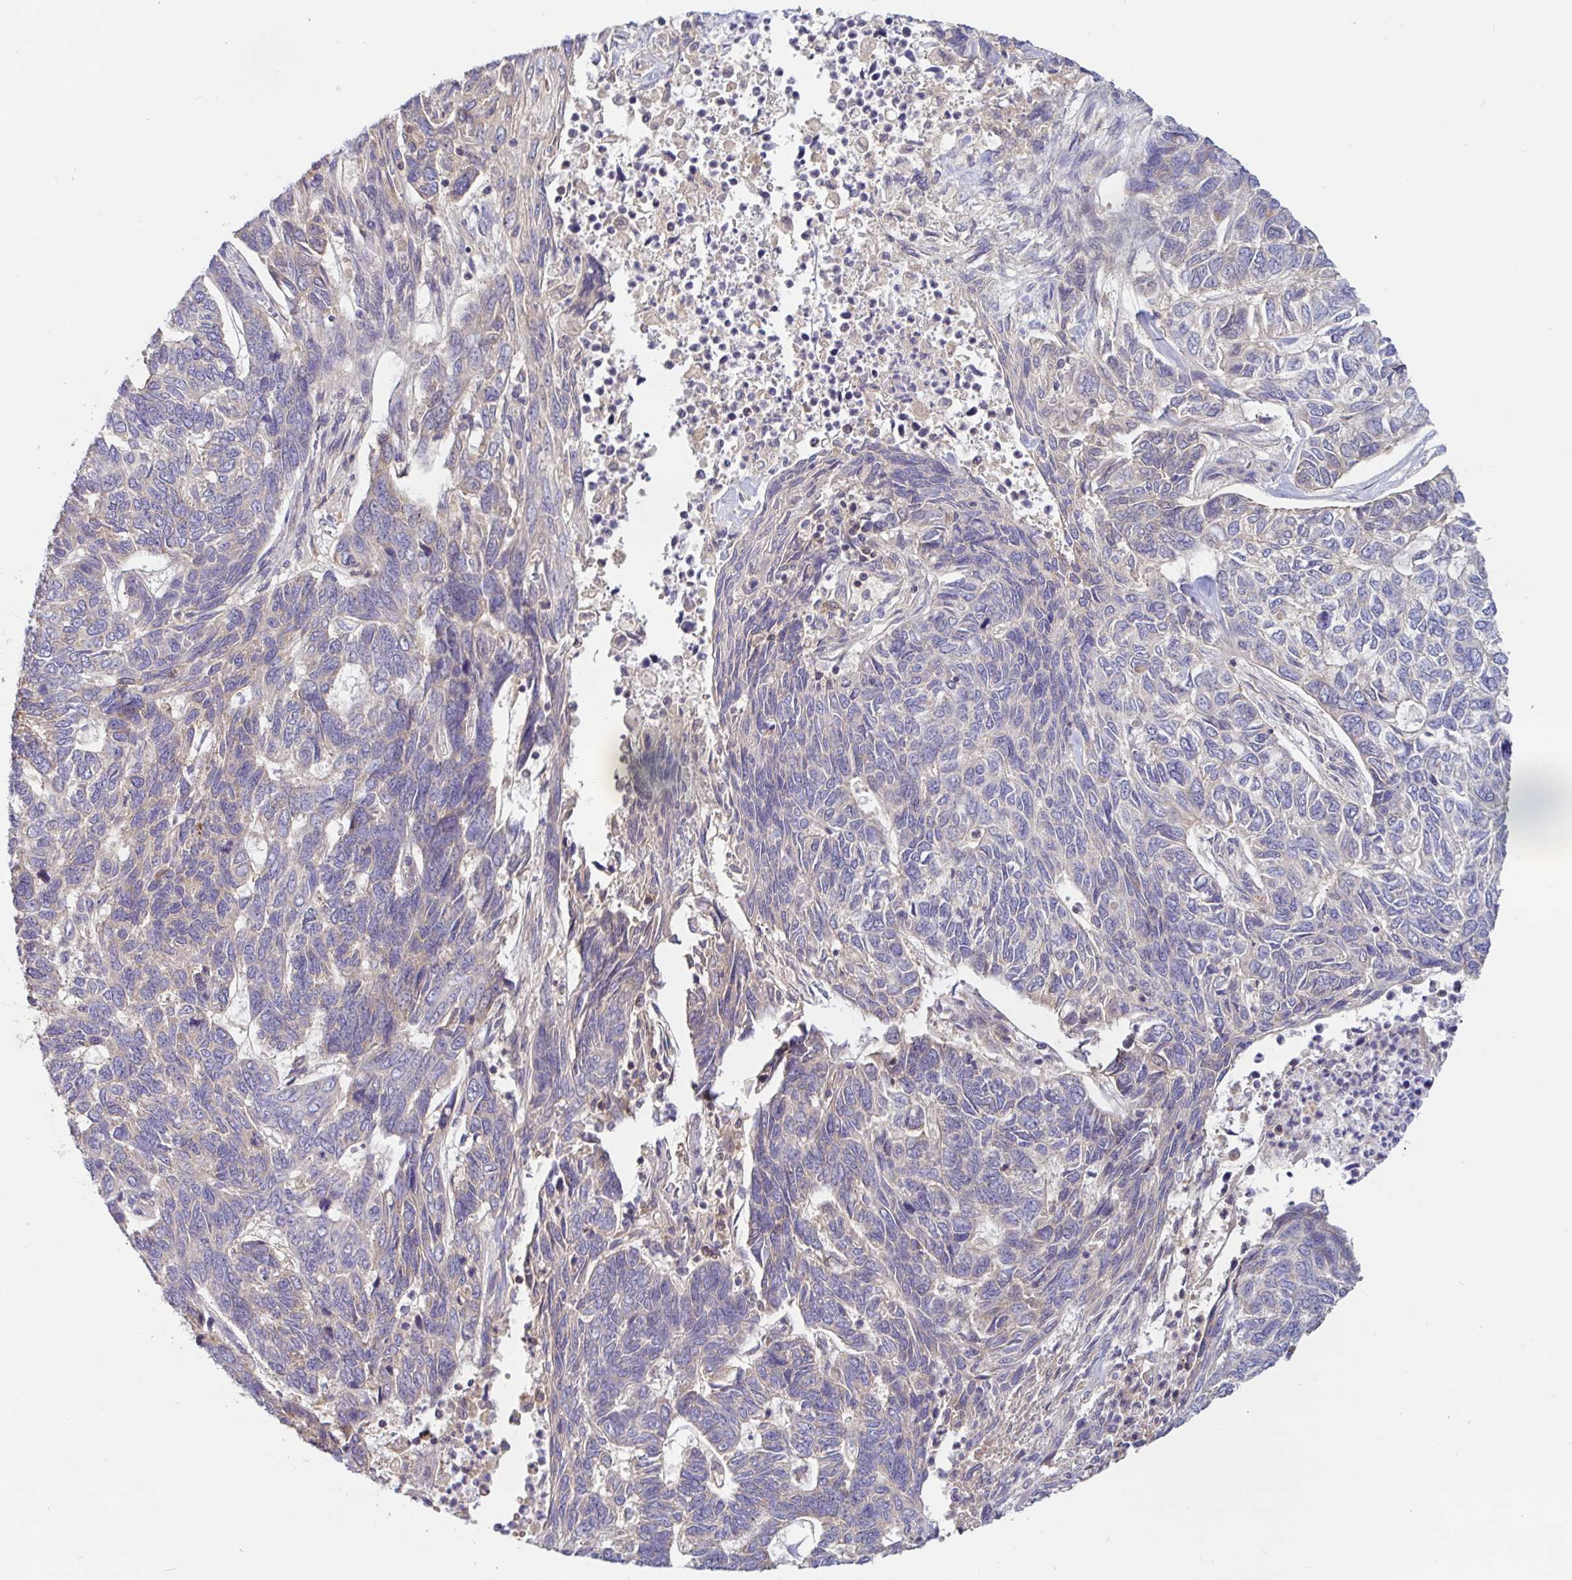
{"staining": {"intensity": "negative", "quantity": "none", "location": "none"}, "tissue": "skin cancer", "cell_type": "Tumor cells", "image_type": "cancer", "snomed": [{"axis": "morphology", "description": "Basal cell carcinoma"}, {"axis": "topography", "description": "Skin"}], "caption": "The photomicrograph displays no significant staining in tumor cells of skin basal cell carcinoma.", "gene": "LARP1", "patient": {"sex": "female", "age": 65}}